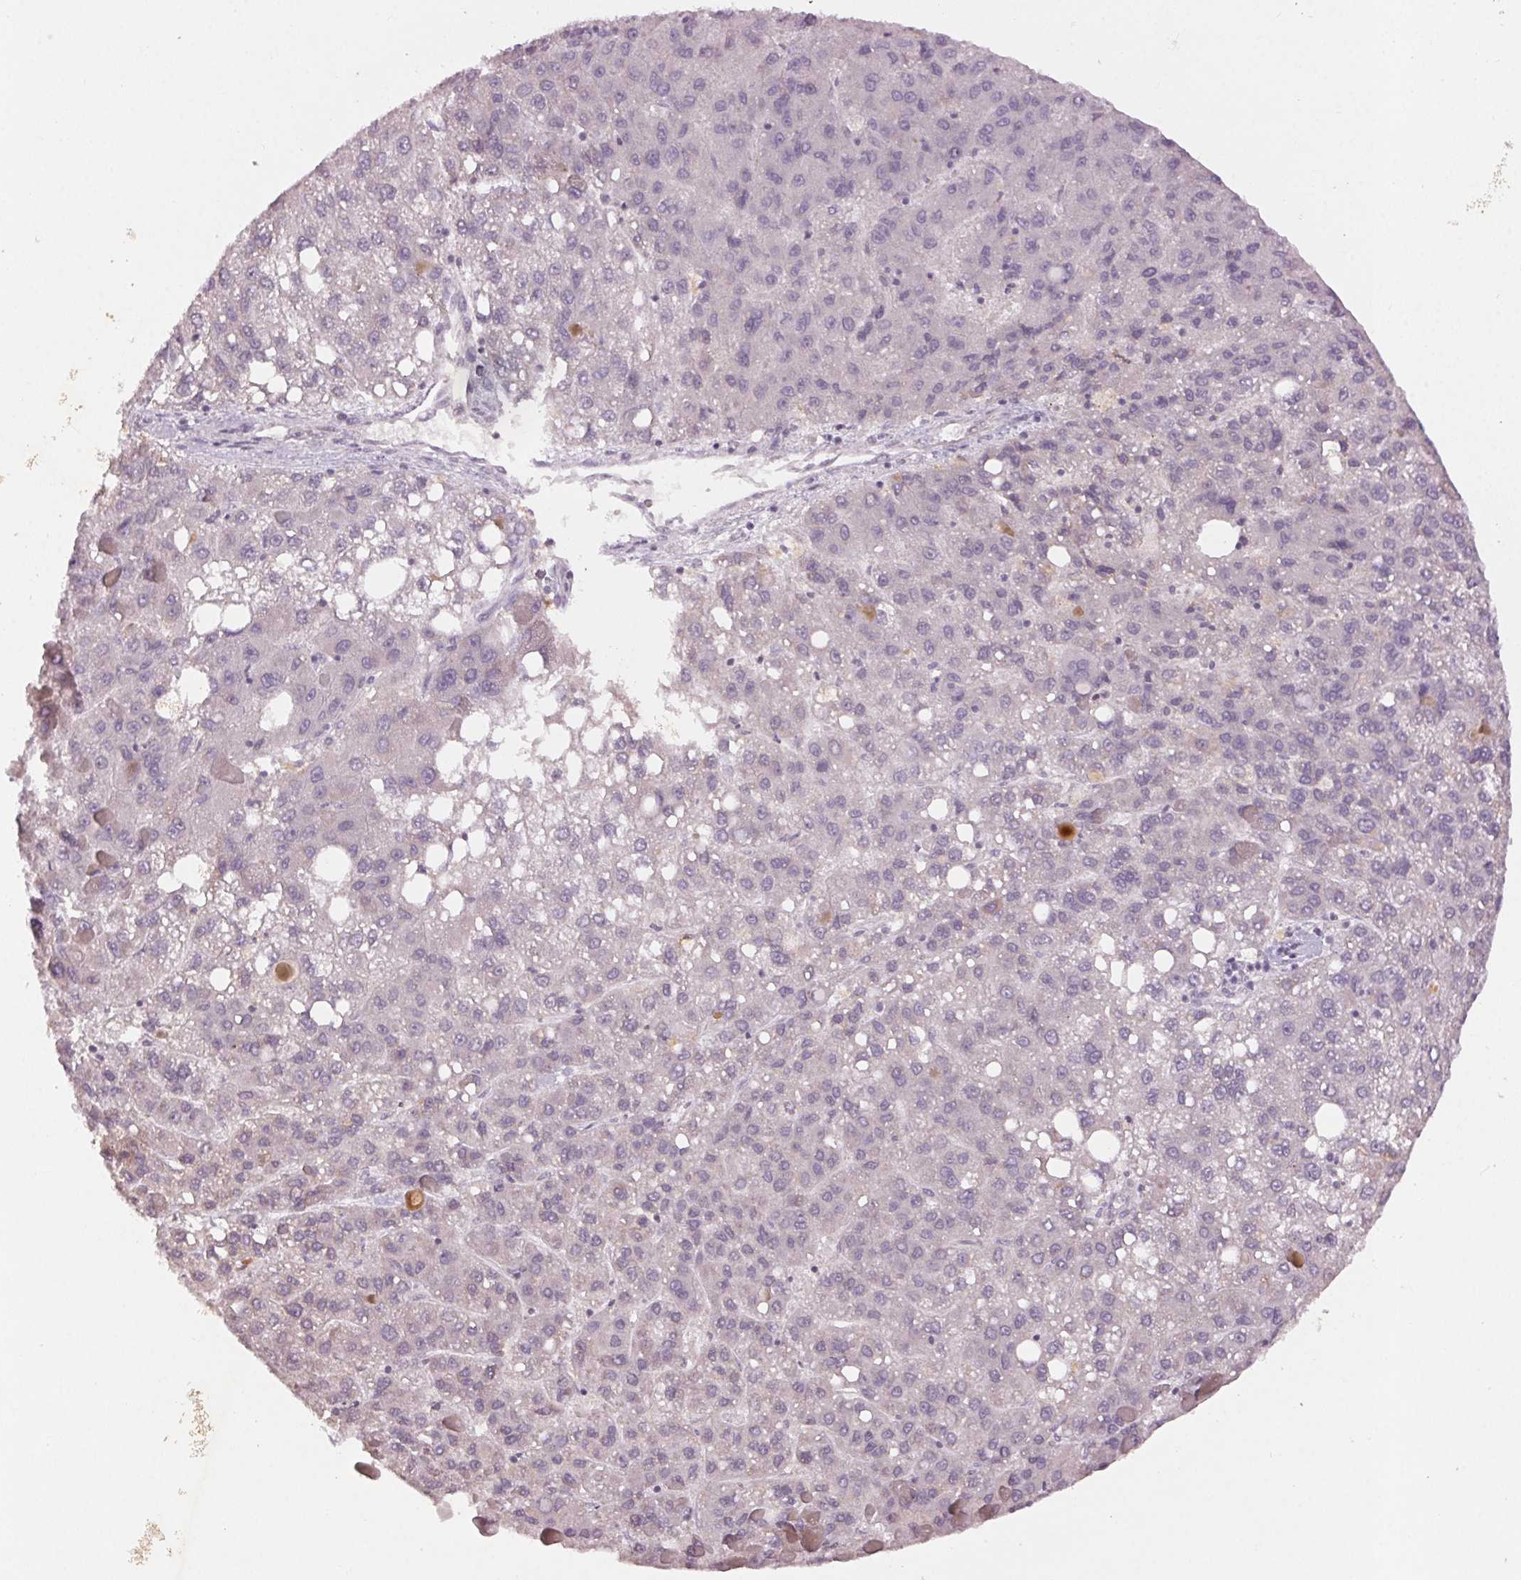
{"staining": {"intensity": "negative", "quantity": "none", "location": "none"}, "tissue": "liver cancer", "cell_type": "Tumor cells", "image_type": "cancer", "snomed": [{"axis": "morphology", "description": "Carcinoma, Hepatocellular, NOS"}, {"axis": "topography", "description": "Liver"}], "caption": "Tumor cells show no significant staining in liver hepatocellular carcinoma.", "gene": "KLRC3", "patient": {"sex": "female", "age": 82}}